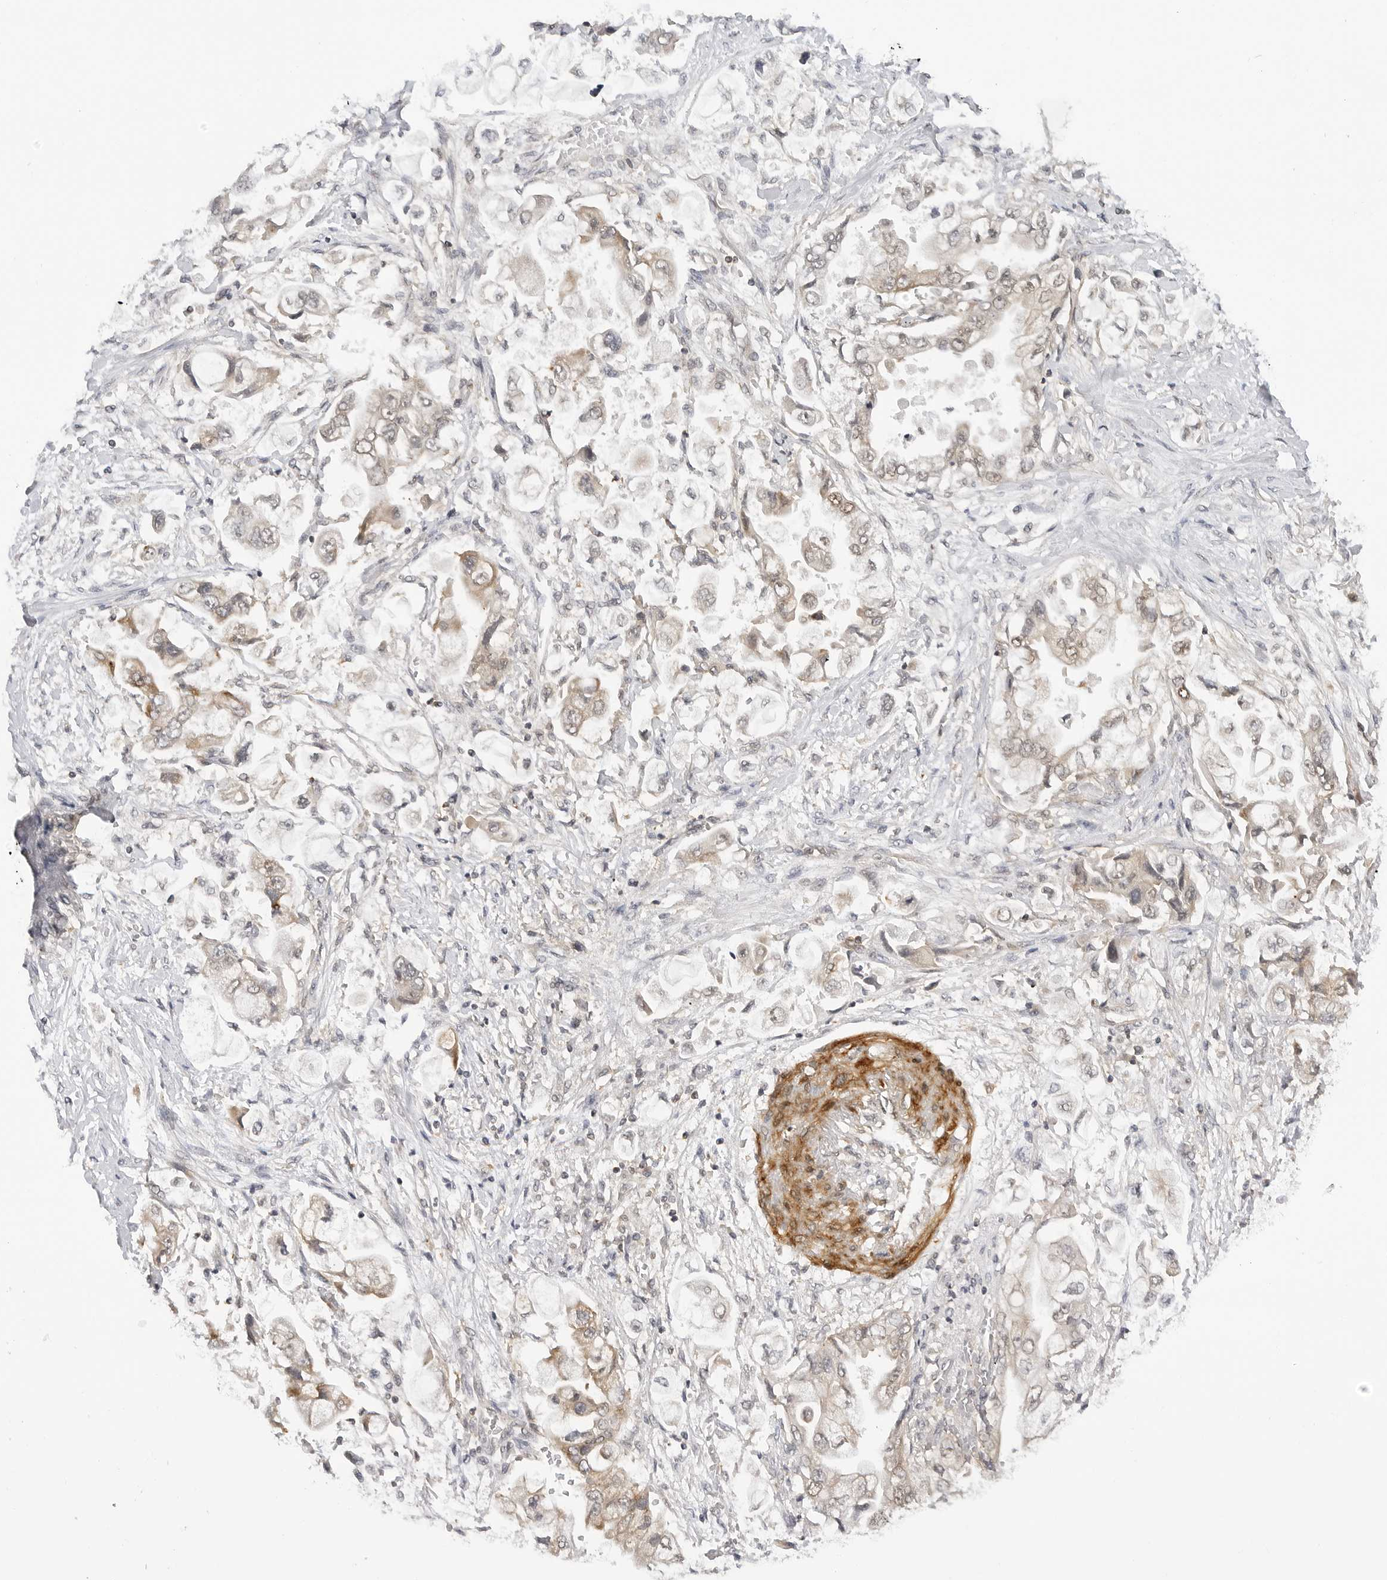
{"staining": {"intensity": "weak", "quantity": "25%-75%", "location": "cytoplasmic/membranous"}, "tissue": "stomach cancer", "cell_type": "Tumor cells", "image_type": "cancer", "snomed": [{"axis": "morphology", "description": "Adenocarcinoma, NOS"}, {"axis": "topography", "description": "Stomach"}], "caption": "Immunohistochemical staining of stomach cancer (adenocarcinoma) shows low levels of weak cytoplasmic/membranous staining in approximately 25%-75% of tumor cells. The staining is performed using DAB (3,3'-diaminobenzidine) brown chromogen to label protein expression. The nuclei are counter-stained blue using hematoxylin.", "gene": "MAP2K5", "patient": {"sex": "male", "age": 62}}